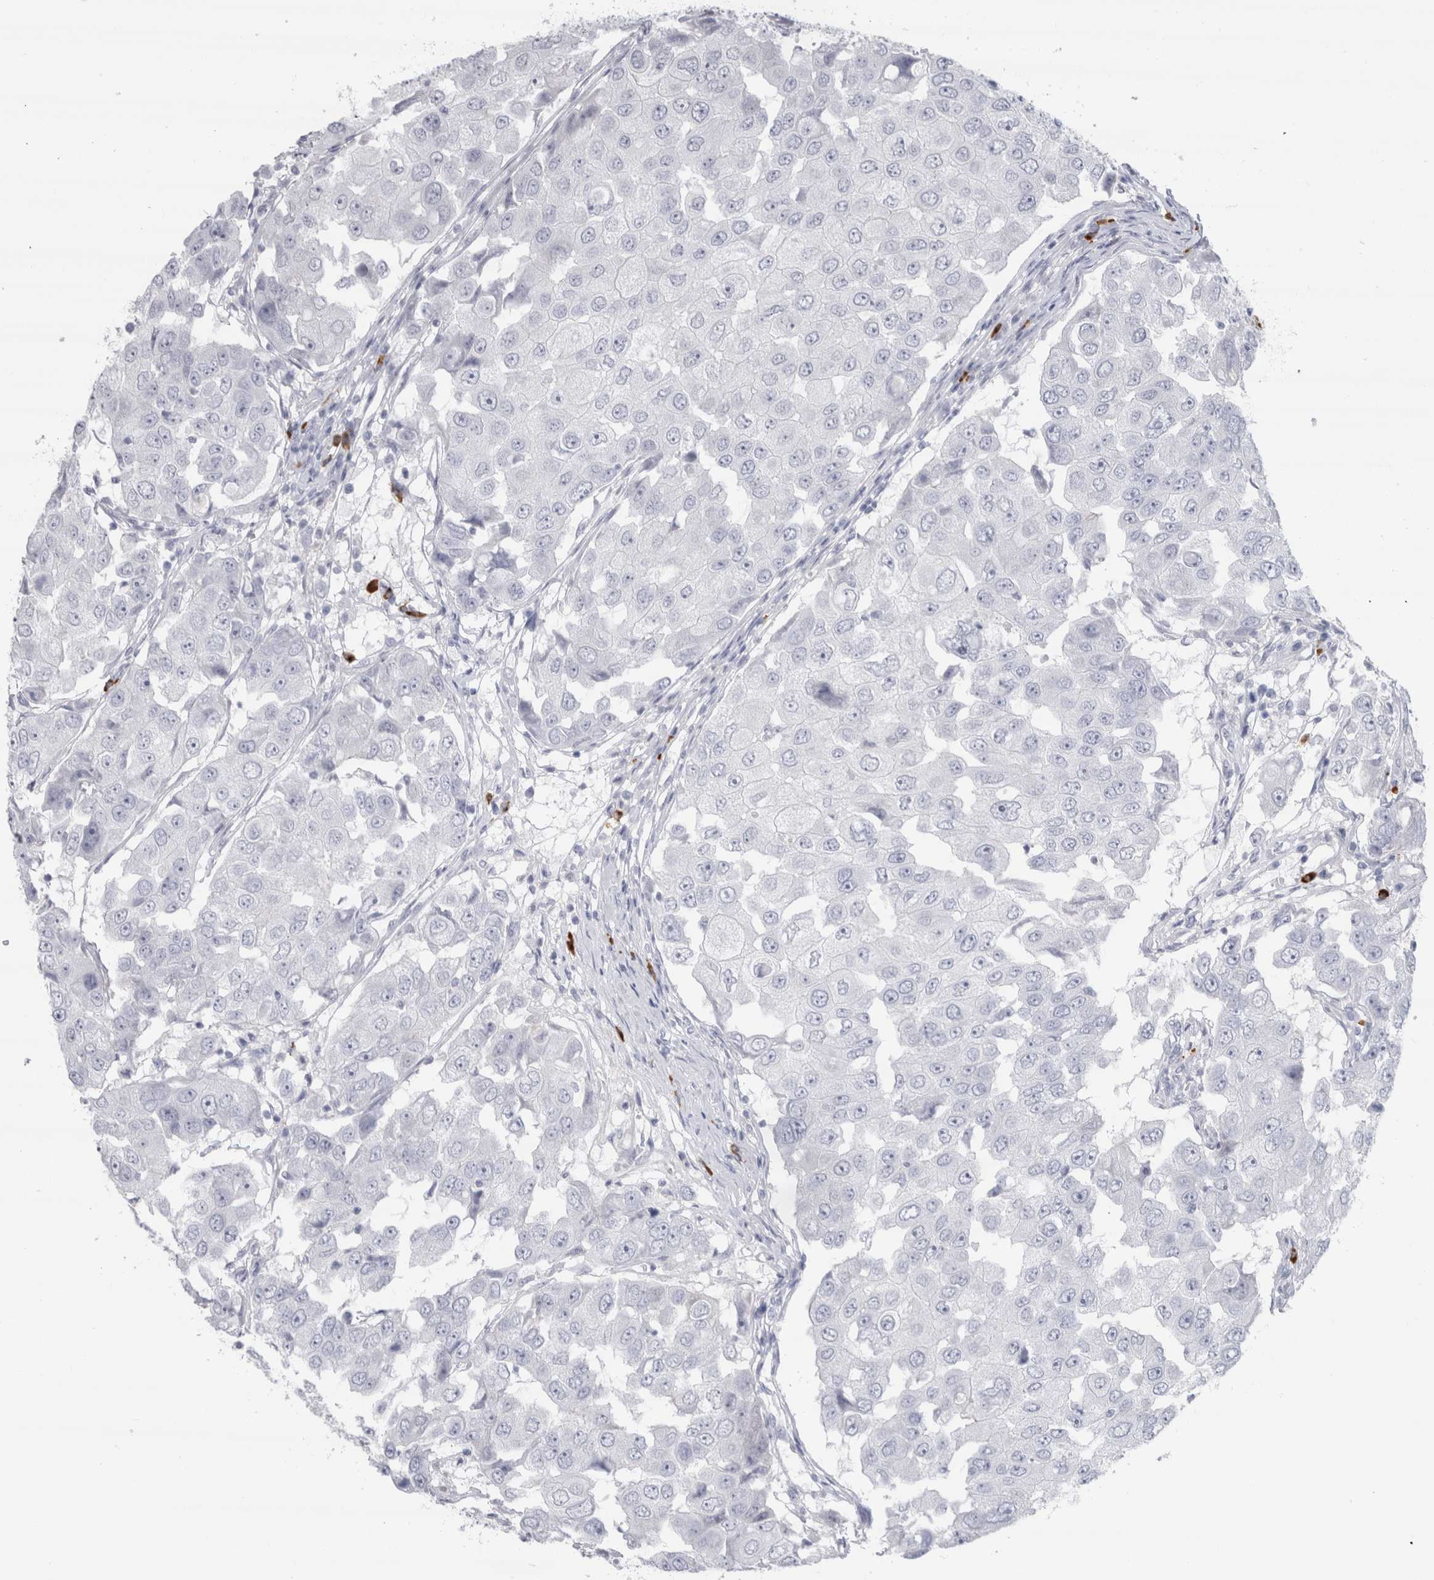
{"staining": {"intensity": "negative", "quantity": "none", "location": "none"}, "tissue": "breast cancer", "cell_type": "Tumor cells", "image_type": "cancer", "snomed": [{"axis": "morphology", "description": "Duct carcinoma"}, {"axis": "topography", "description": "Breast"}], "caption": "Immunohistochemical staining of intraductal carcinoma (breast) exhibits no significant expression in tumor cells.", "gene": "CDH17", "patient": {"sex": "female", "age": 27}}